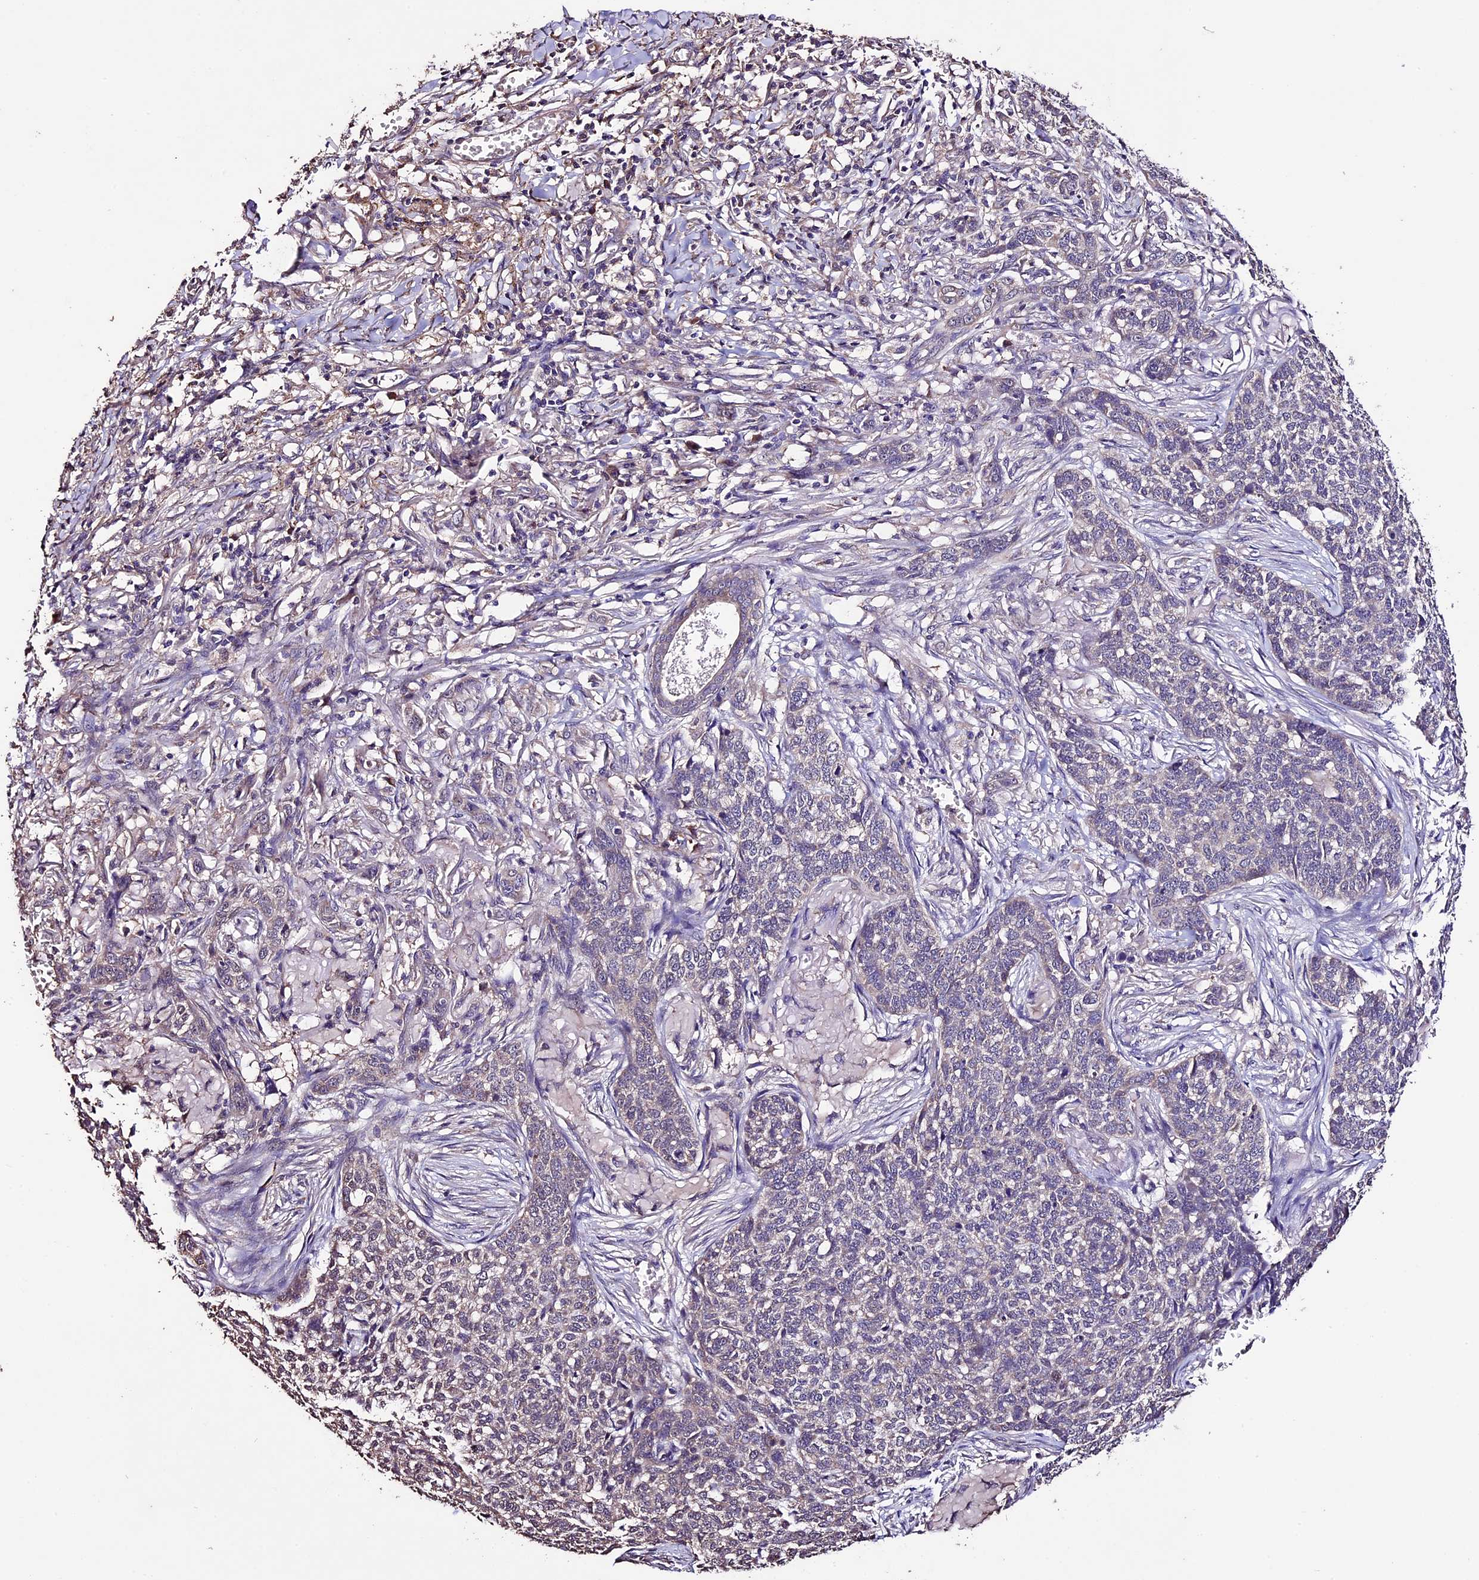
{"staining": {"intensity": "weak", "quantity": "25%-75%", "location": "cytoplasmic/membranous,nuclear"}, "tissue": "skin cancer", "cell_type": "Tumor cells", "image_type": "cancer", "snomed": [{"axis": "morphology", "description": "Basal cell carcinoma"}, {"axis": "topography", "description": "Skin"}], "caption": "This is a histology image of IHC staining of basal cell carcinoma (skin), which shows weak positivity in the cytoplasmic/membranous and nuclear of tumor cells.", "gene": "DIS3L", "patient": {"sex": "male", "age": 85}}